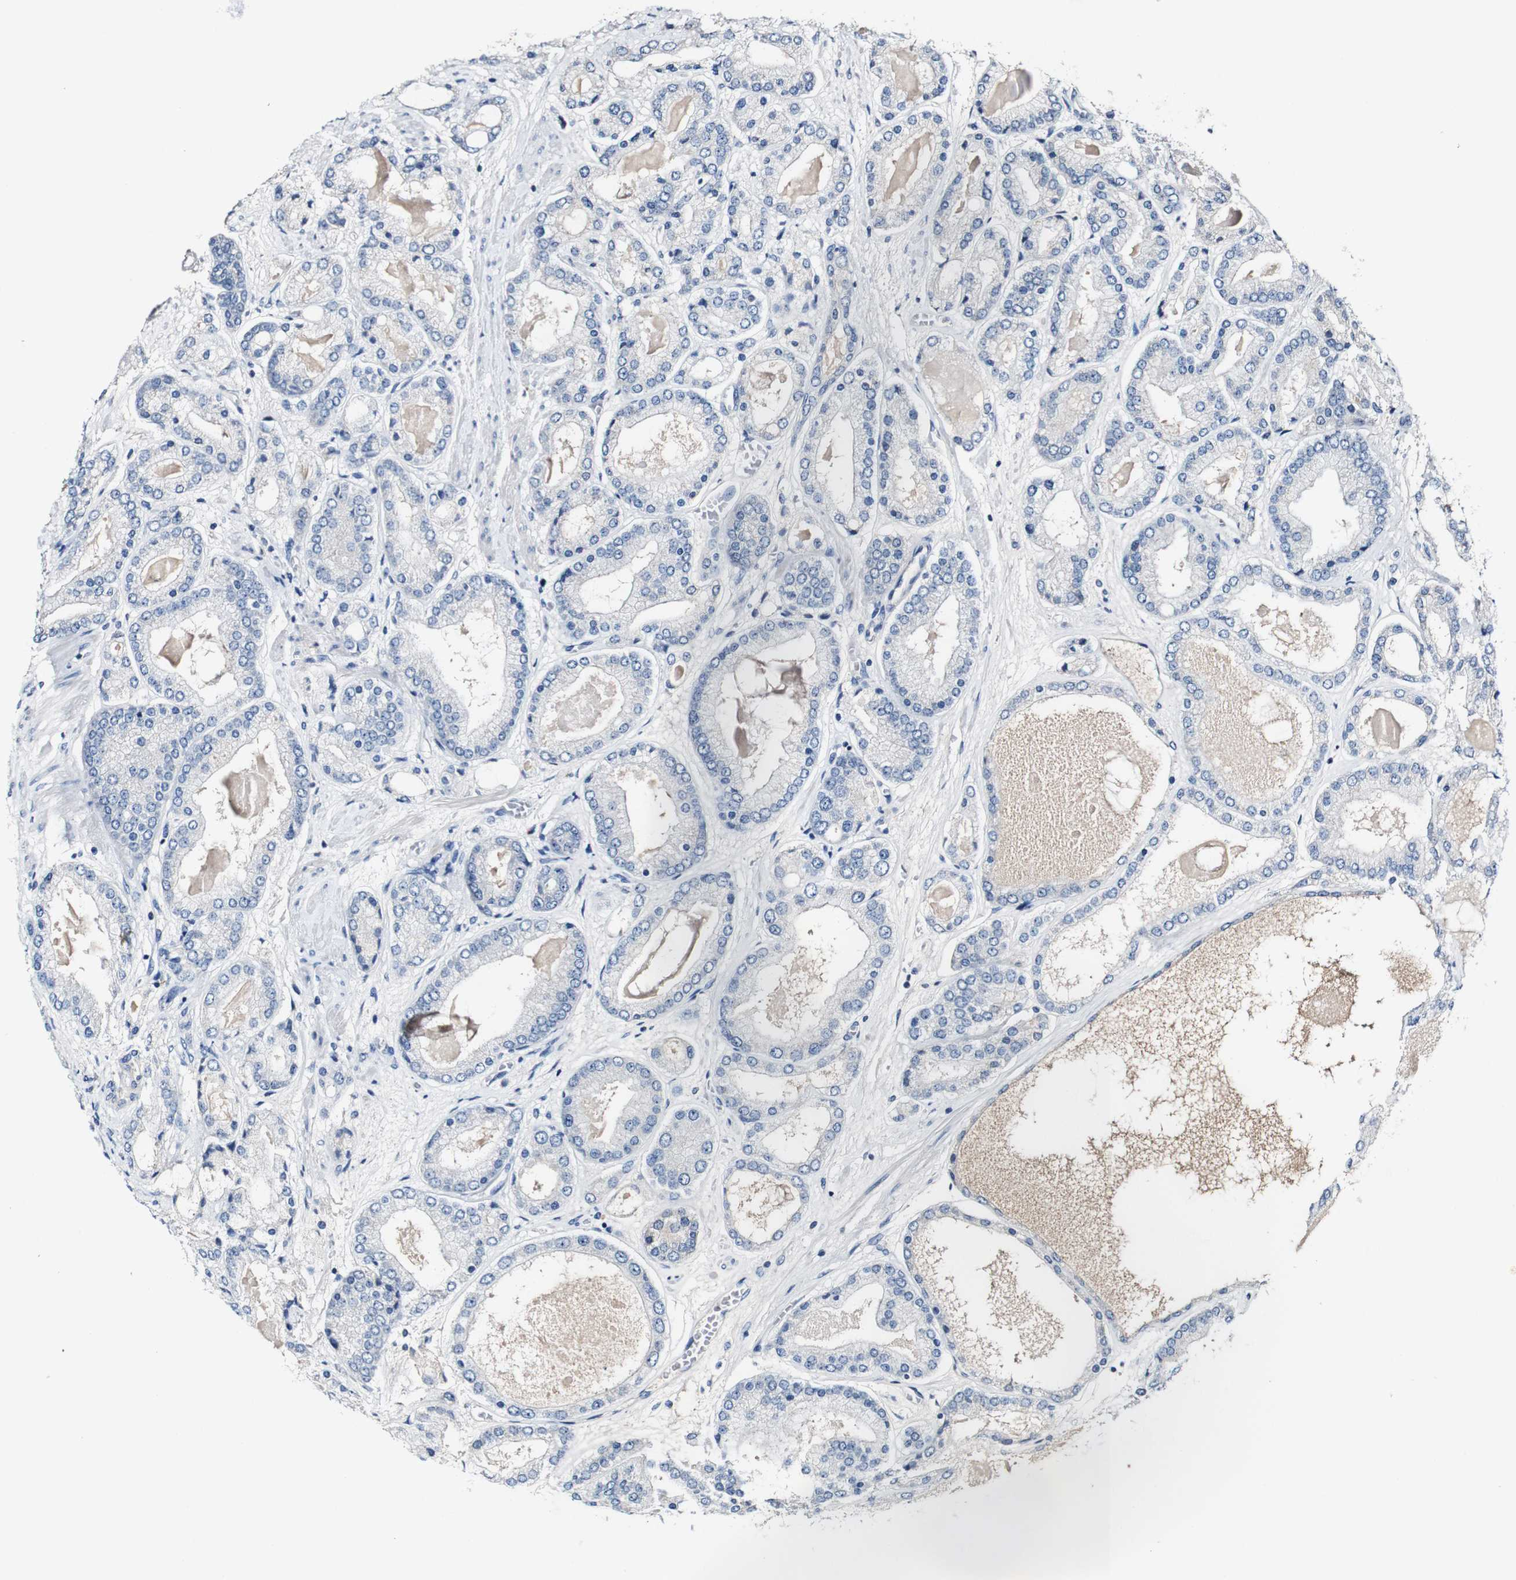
{"staining": {"intensity": "negative", "quantity": "none", "location": "none"}, "tissue": "prostate cancer", "cell_type": "Tumor cells", "image_type": "cancer", "snomed": [{"axis": "morphology", "description": "Adenocarcinoma, High grade"}, {"axis": "topography", "description": "Prostate"}], "caption": "There is no significant staining in tumor cells of prostate cancer (adenocarcinoma (high-grade)).", "gene": "GRAMD1A", "patient": {"sex": "male", "age": 59}}